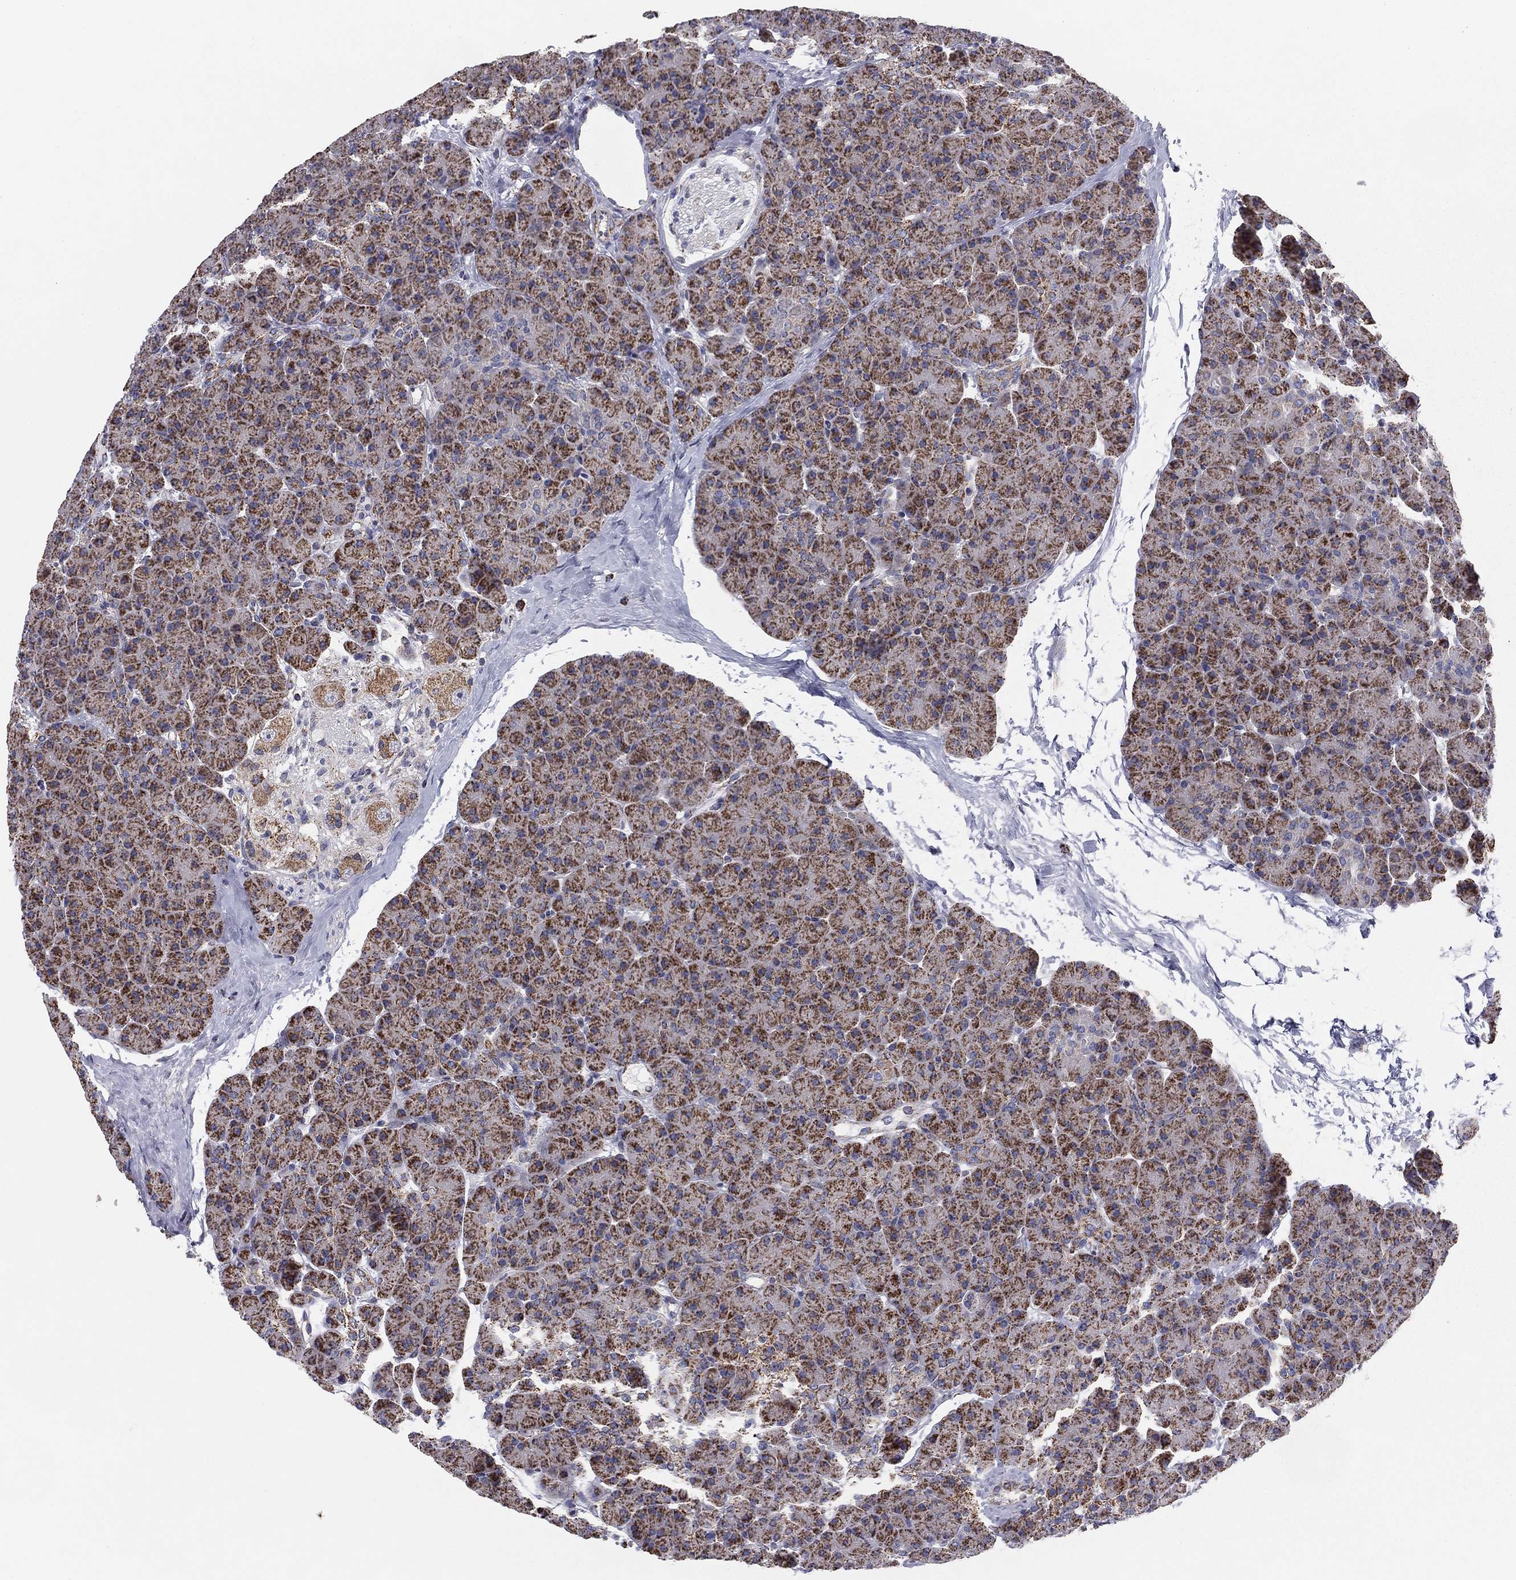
{"staining": {"intensity": "strong", "quantity": ">75%", "location": "cytoplasmic/membranous"}, "tissue": "pancreas", "cell_type": "Exocrine glandular cells", "image_type": "normal", "snomed": [{"axis": "morphology", "description": "Normal tissue, NOS"}, {"axis": "topography", "description": "Pancreas"}], "caption": "IHC image of normal pancreas: pancreas stained using immunohistochemistry displays high levels of strong protein expression localized specifically in the cytoplasmic/membranous of exocrine glandular cells, appearing as a cytoplasmic/membranous brown color.", "gene": "NDUFV1", "patient": {"sex": "female", "age": 44}}